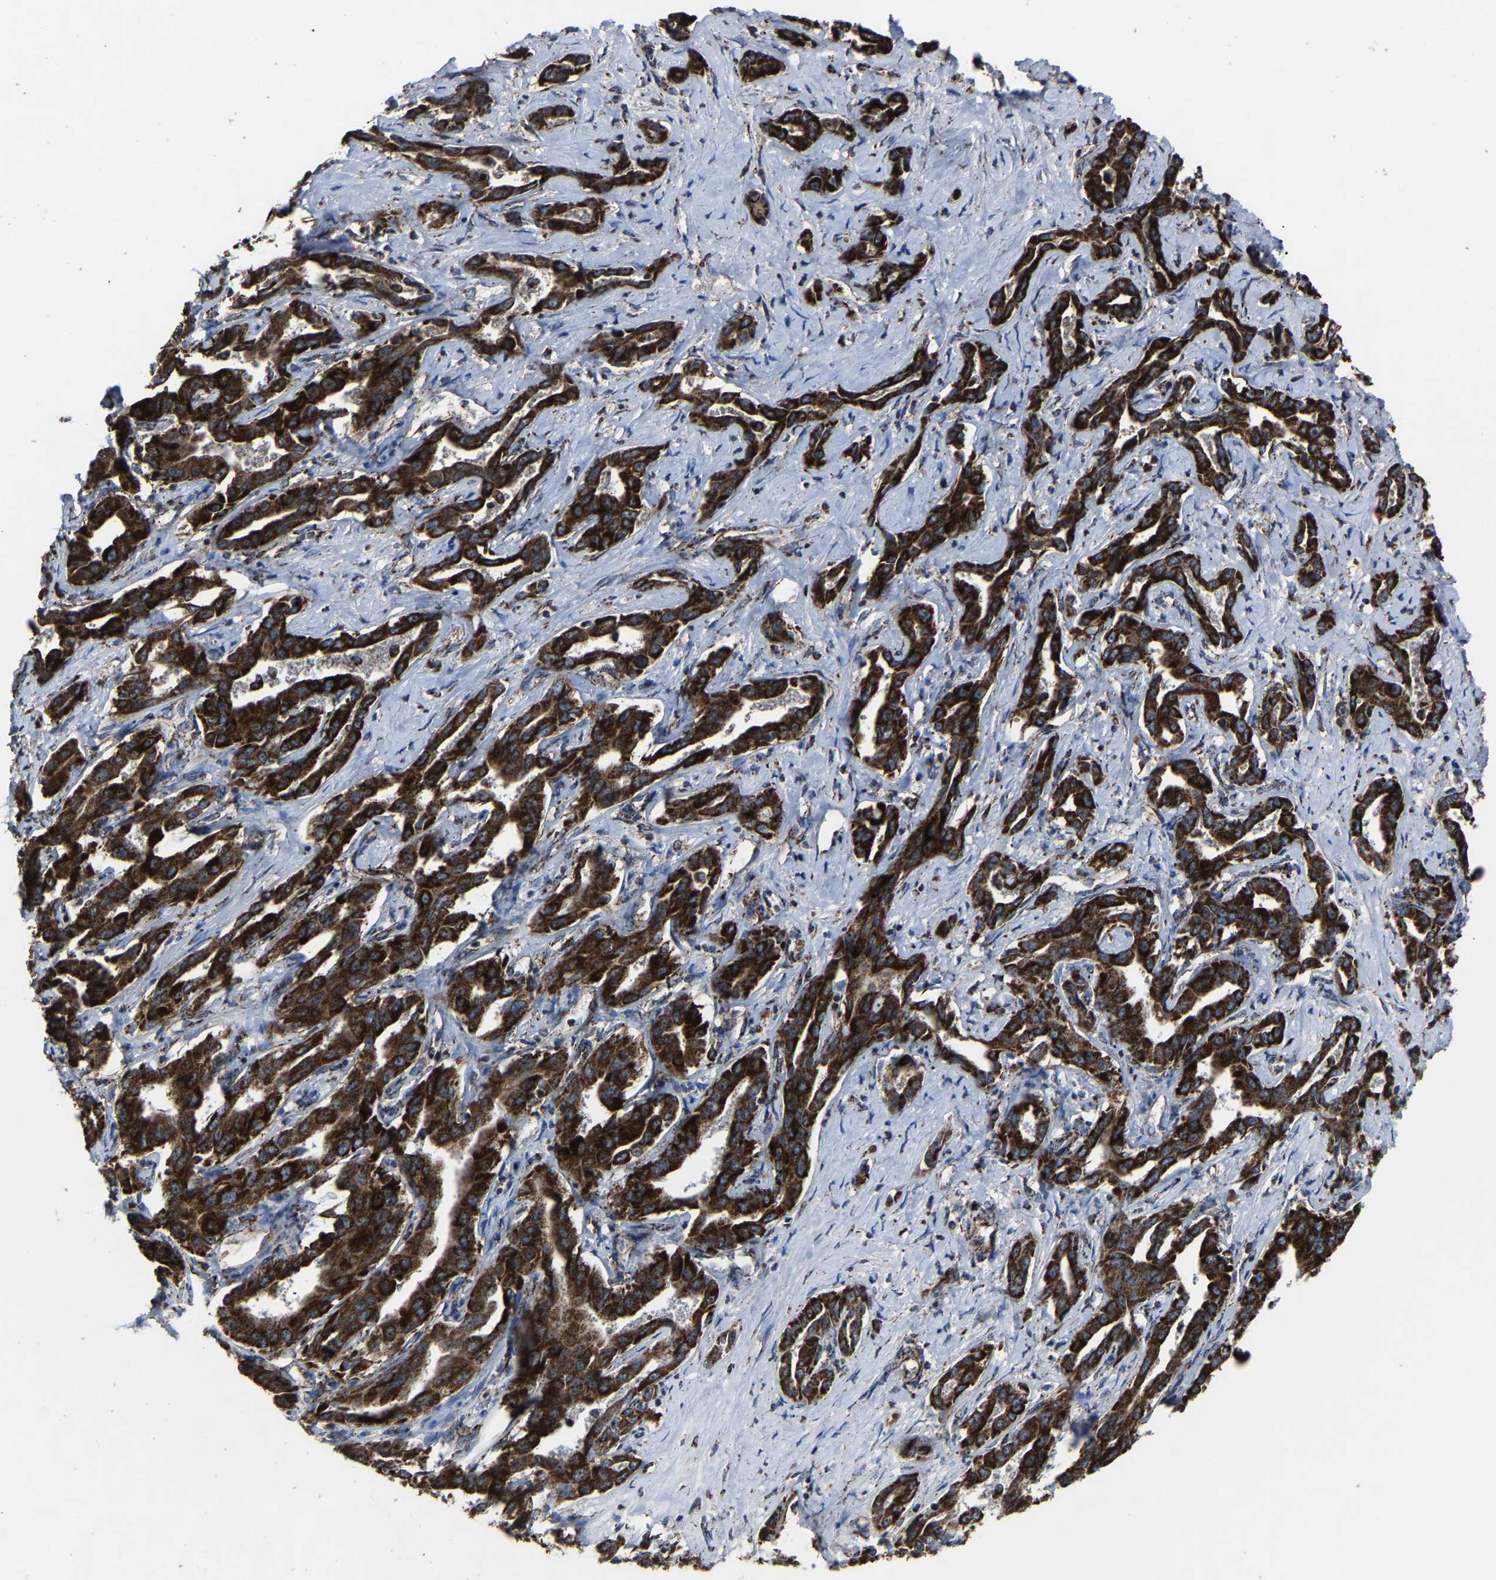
{"staining": {"intensity": "strong", "quantity": ">75%", "location": "cytoplasmic/membranous"}, "tissue": "liver cancer", "cell_type": "Tumor cells", "image_type": "cancer", "snomed": [{"axis": "morphology", "description": "Cholangiocarcinoma"}, {"axis": "topography", "description": "Liver"}], "caption": "Cholangiocarcinoma (liver) was stained to show a protein in brown. There is high levels of strong cytoplasmic/membranous staining in about >75% of tumor cells. The protein of interest is stained brown, and the nuclei are stained in blue (DAB IHC with brightfield microscopy, high magnification).", "gene": "NDUFV3", "patient": {"sex": "male", "age": 59}}